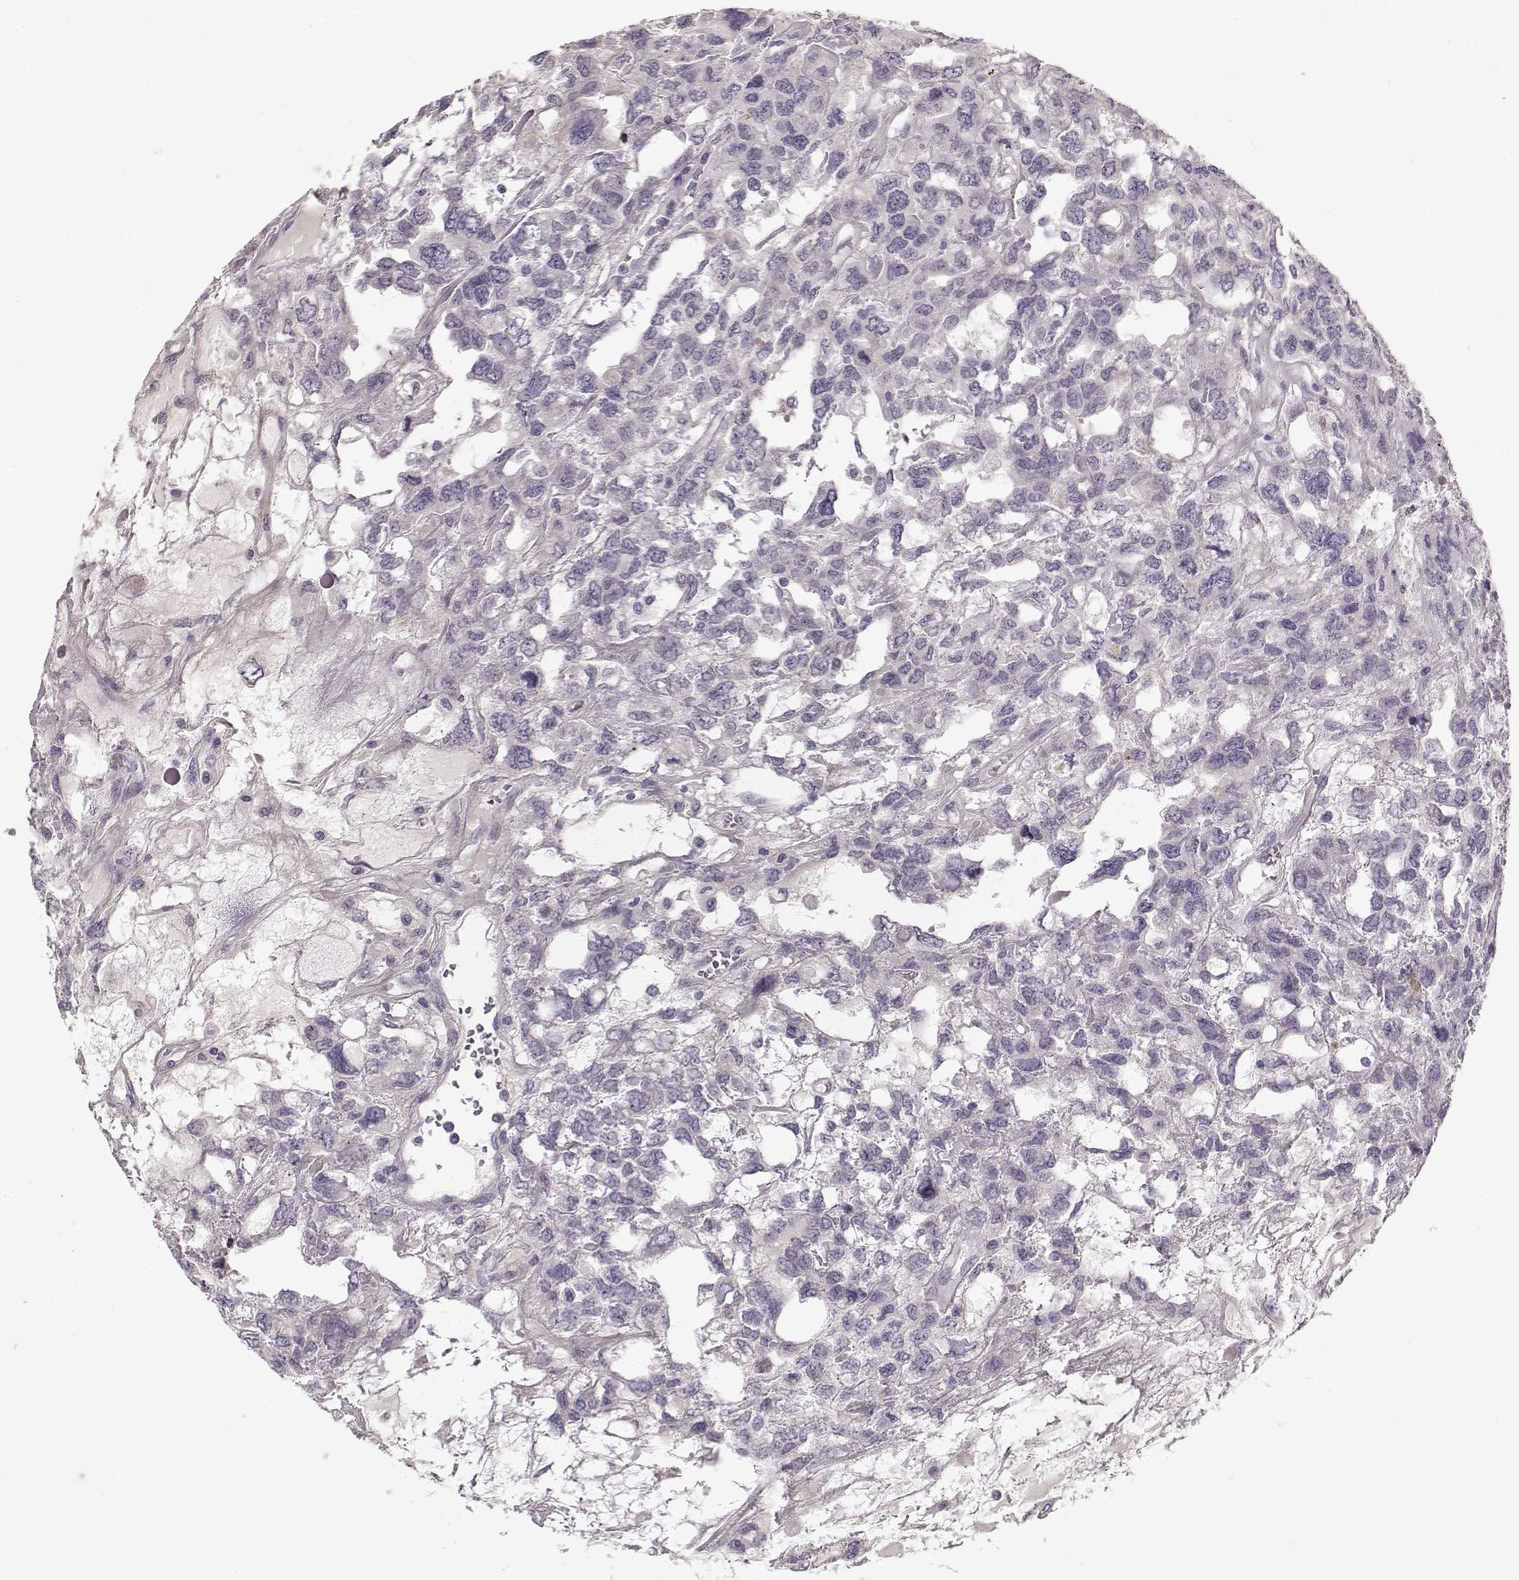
{"staining": {"intensity": "negative", "quantity": "none", "location": "none"}, "tissue": "testis cancer", "cell_type": "Tumor cells", "image_type": "cancer", "snomed": [{"axis": "morphology", "description": "Seminoma, NOS"}, {"axis": "topography", "description": "Testis"}], "caption": "Tumor cells are negative for protein expression in human testis cancer (seminoma).", "gene": "LUM", "patient": {"sex": "male", "age": 52}}